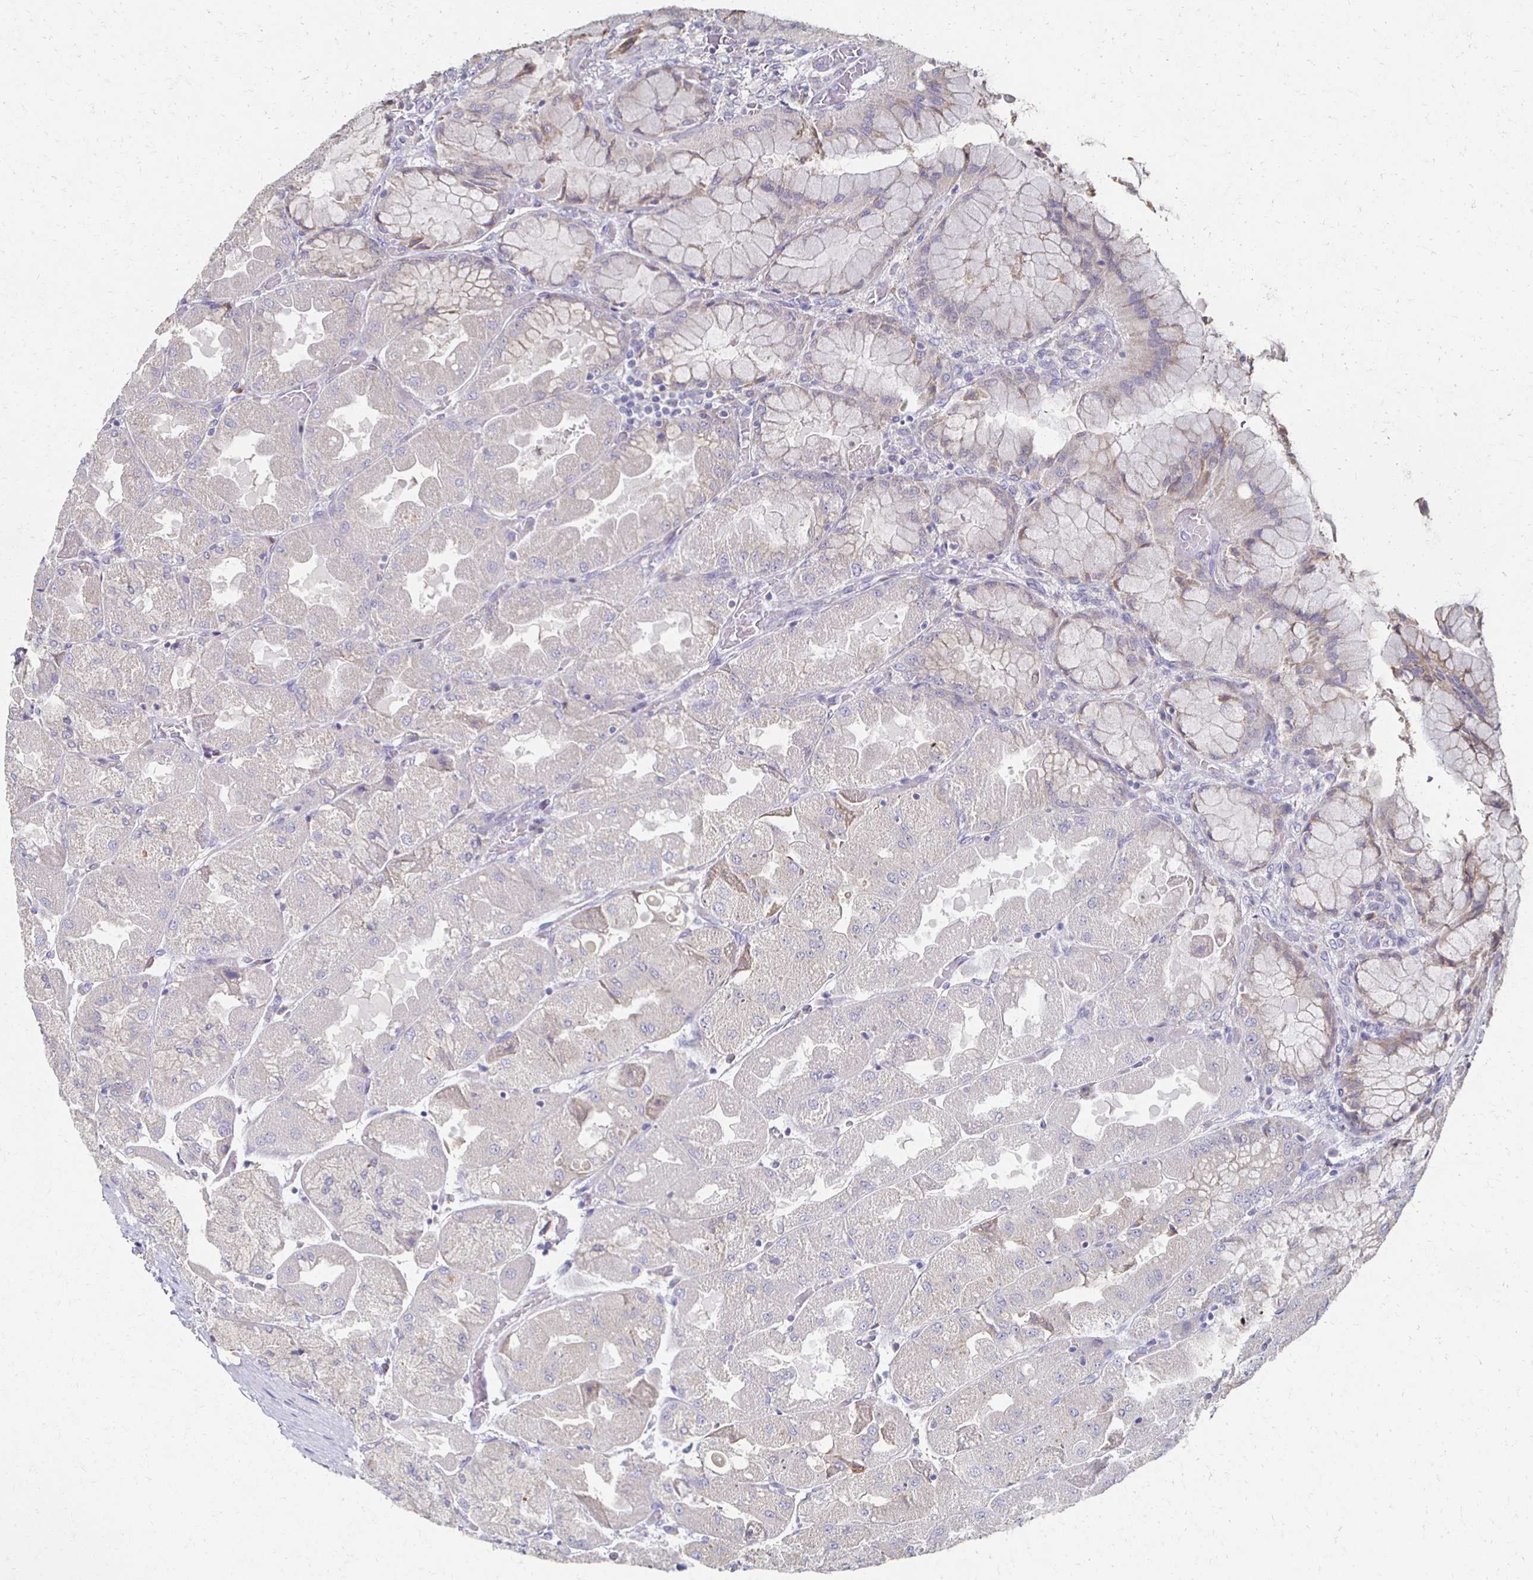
{"staining": {"intensity": "weak", "quantity": "<25%", "location": "cytoplasmic/membranous"}, "tissue": "stomach", "cell_type": "Glandular cells", "image_type": "normal", "snomed": [{"axis": "morphology", "description": "Normal tissue, NOS"}, {"axis": "topography", "description": "Stomach"}], "caption": "This is an immunohistochemistry (IHC) histopathology image of benign stomach. There is no staining in glandular cells.", "gene": "CX3CR1", "patient": {"sex": "female", "age": 61}}